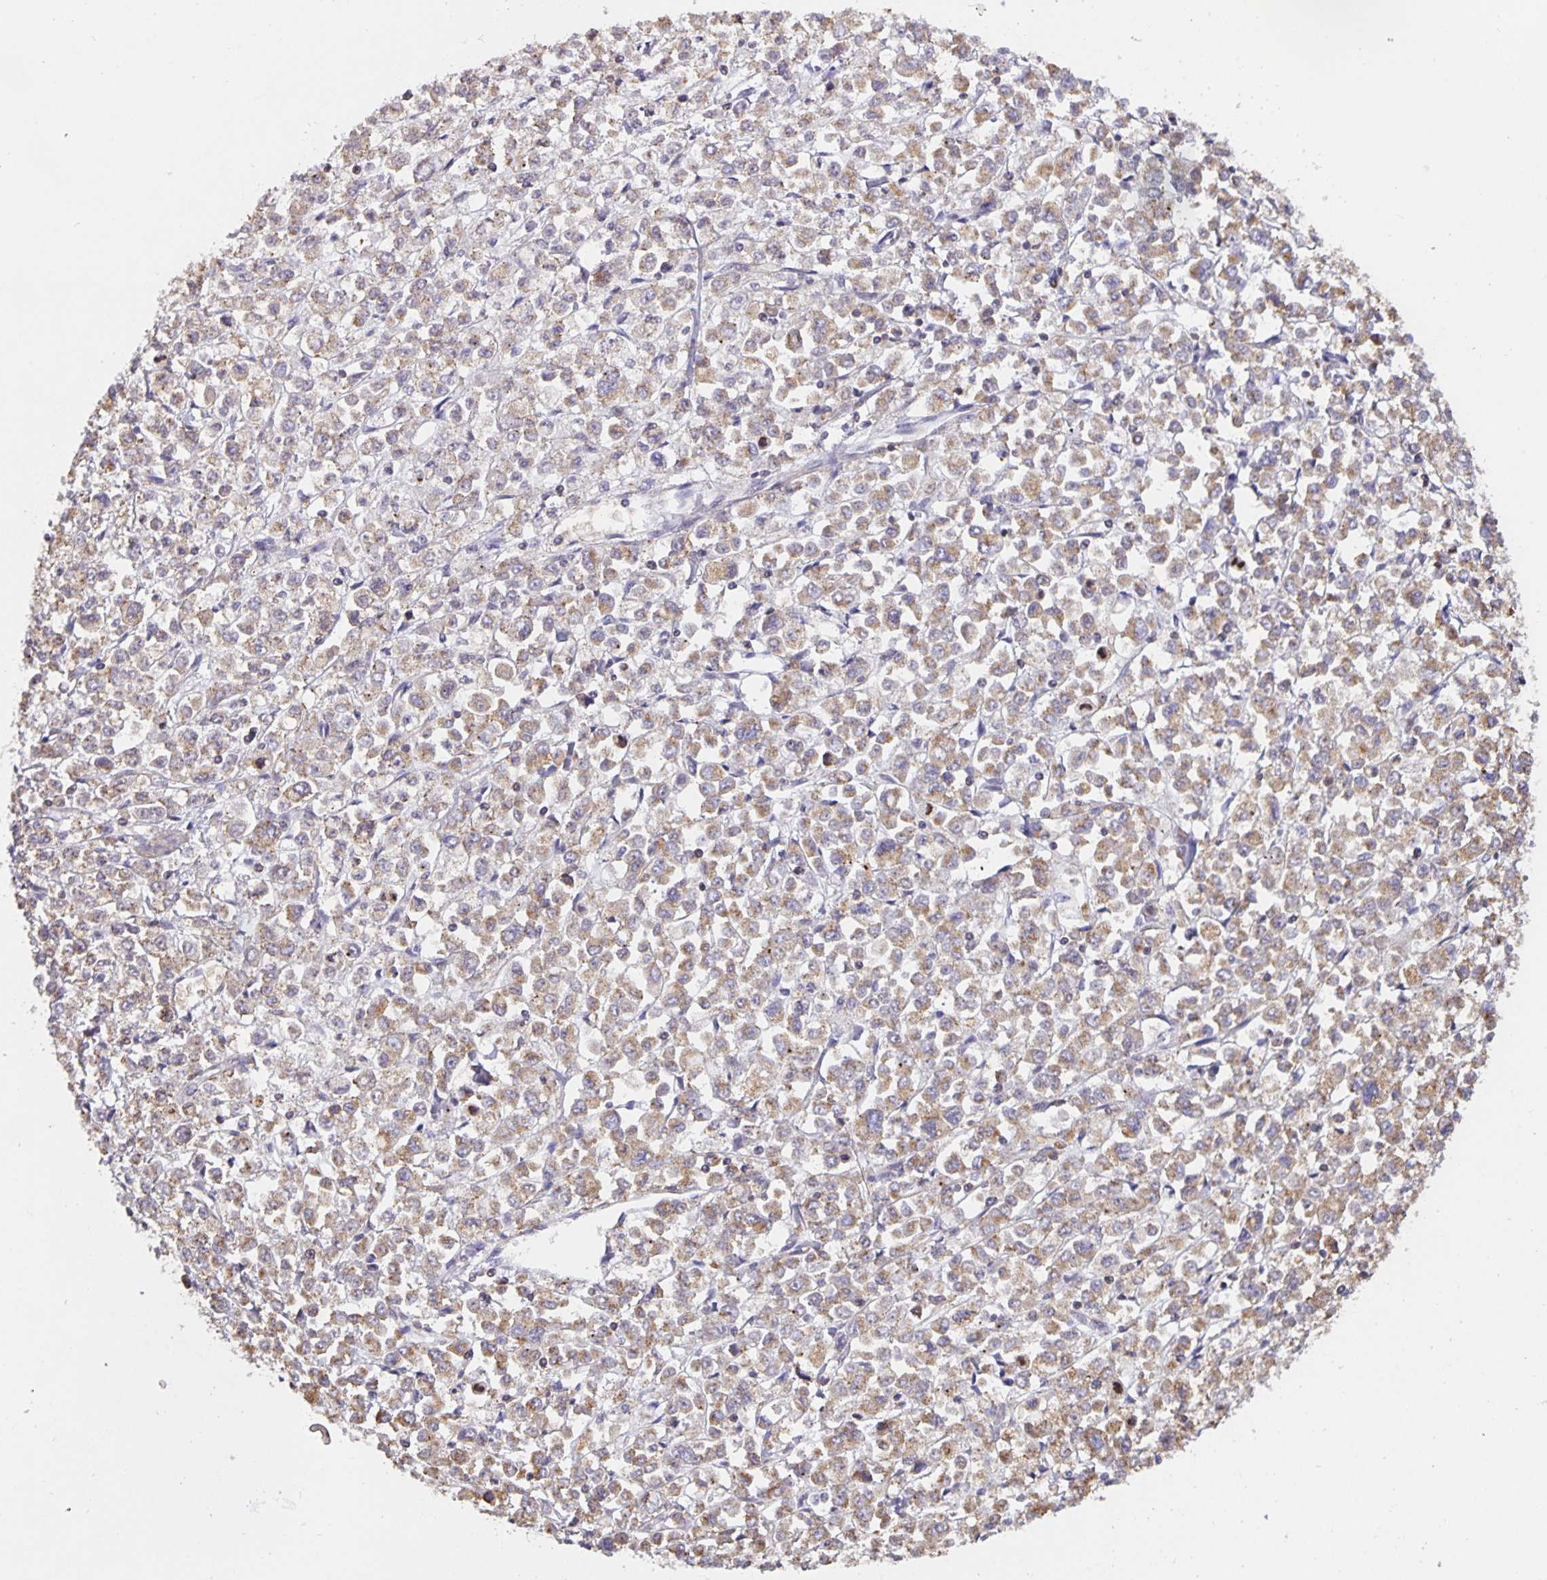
{"staining": {"intensity": "moderate", "quantity": "25%-75%", "location": "cytoplasmic/membranous"}, "tissue": "stomach cancer", "cell_type": "Tumor cells", "image_type": "cancer", "snomed": [{"axis": "morphology", "description": "Adenocarcinoma, NOS"}, {"axis": "topography", "description": "Stomach, upper"}], "caption": "Brown immunohistochemical staining in adenocarcinoma (stomach) reveals moderate cytoplasmic/membranous expression in about 25%-75% of tumor cells.", "gene": "TMEM71", "patient": {"sex": "male", "age": 70}}